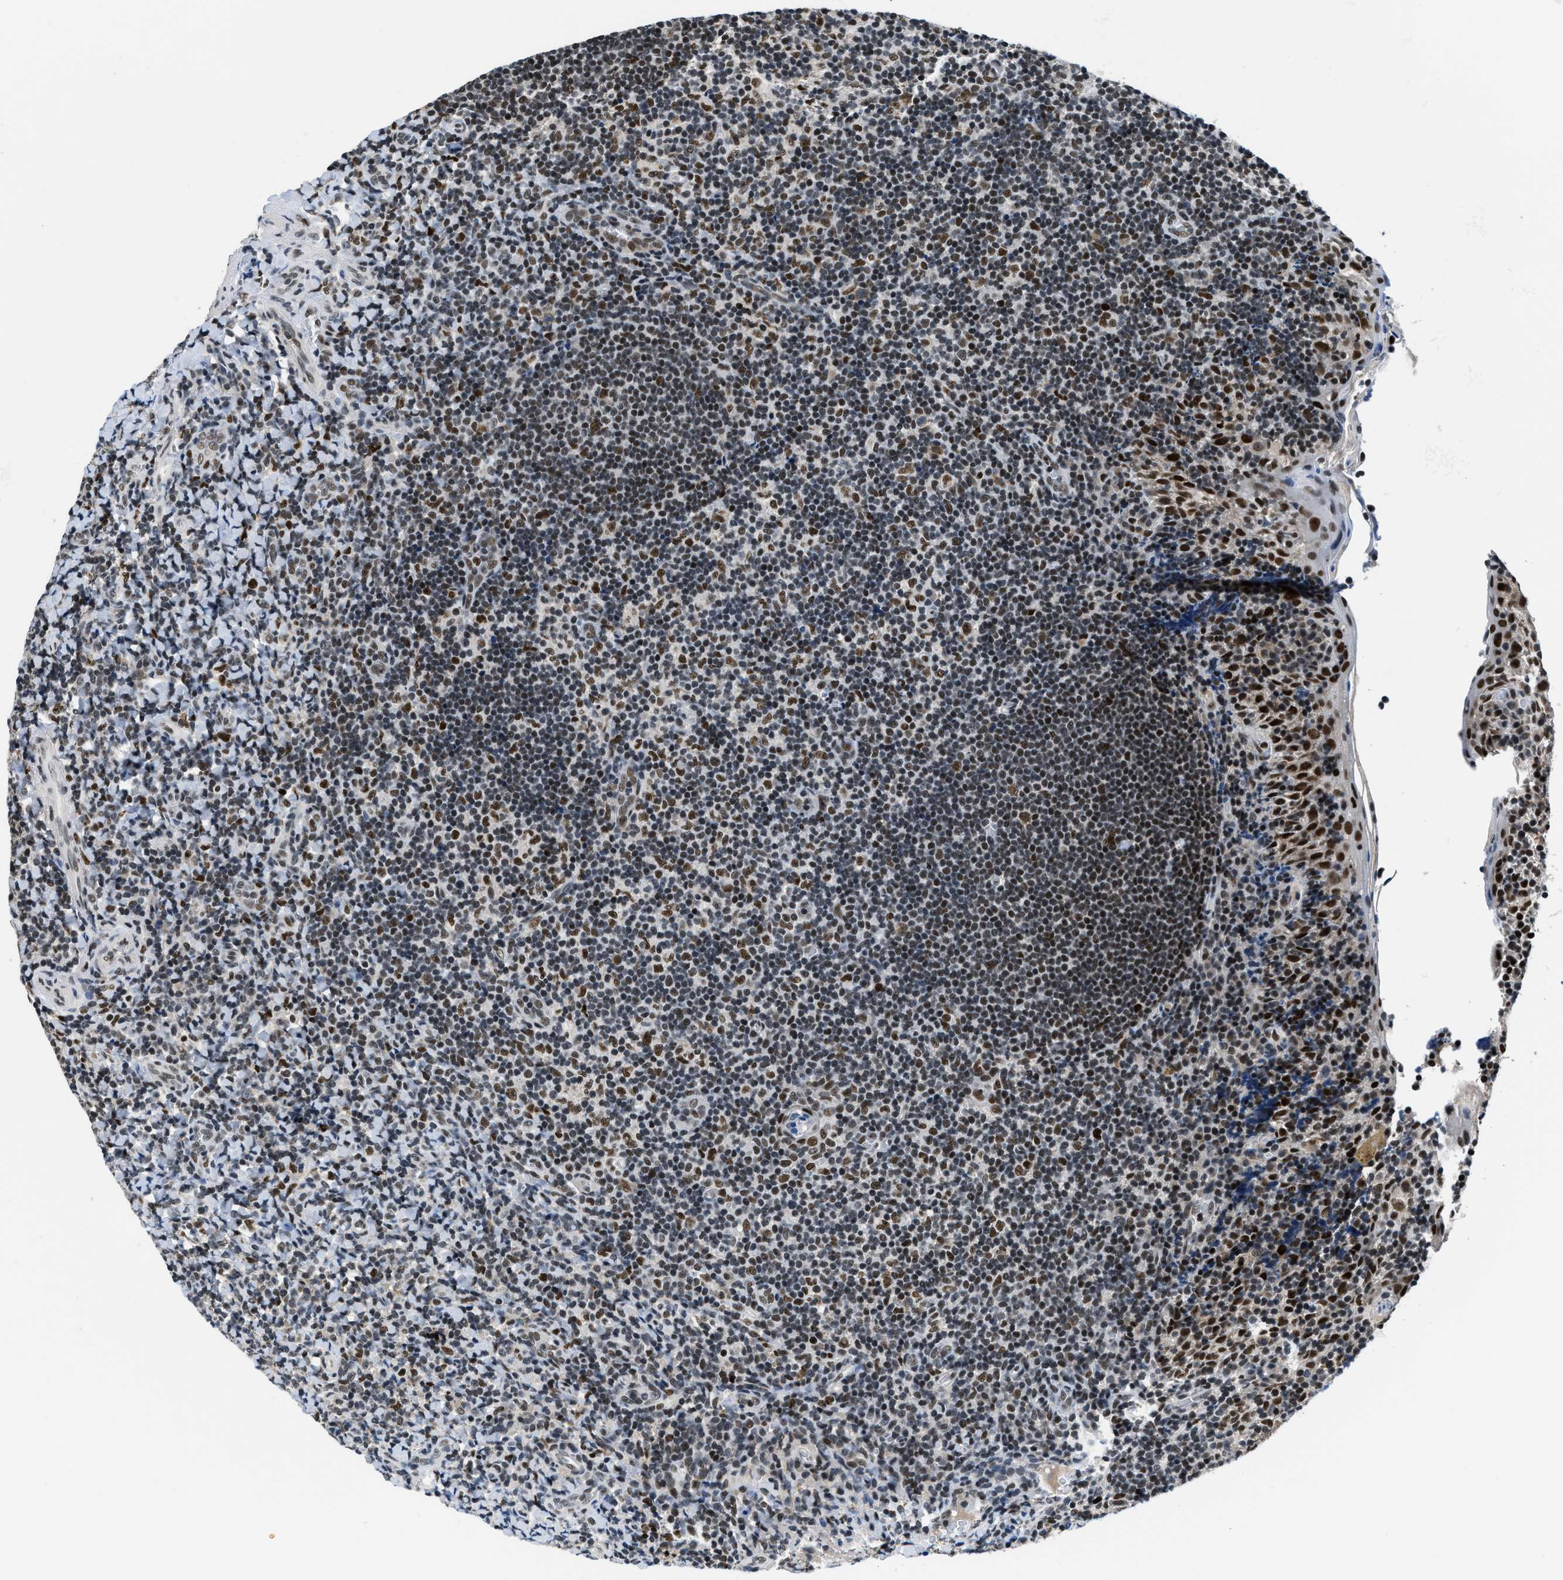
{"staining": {"intensity": "strong", "quantity": ">75%", "location": "nuclear"}, "tissue": "tonsil", "cell_type": "Germinal center cells", "image_type": "normal", "snomed": [{"axis": "morphology", "description": "Normal tissue, NOS"}, {"axis": "topography", "description": "Tonsil"}], "caption": "Immunohistochemical staining of benign human tonsil displays >75% levels of strong nuclear protein staining in approximately >75% of germinal center cells.", "gene": "KDM3B", "patient": {"sex": "male", "age": 37}}